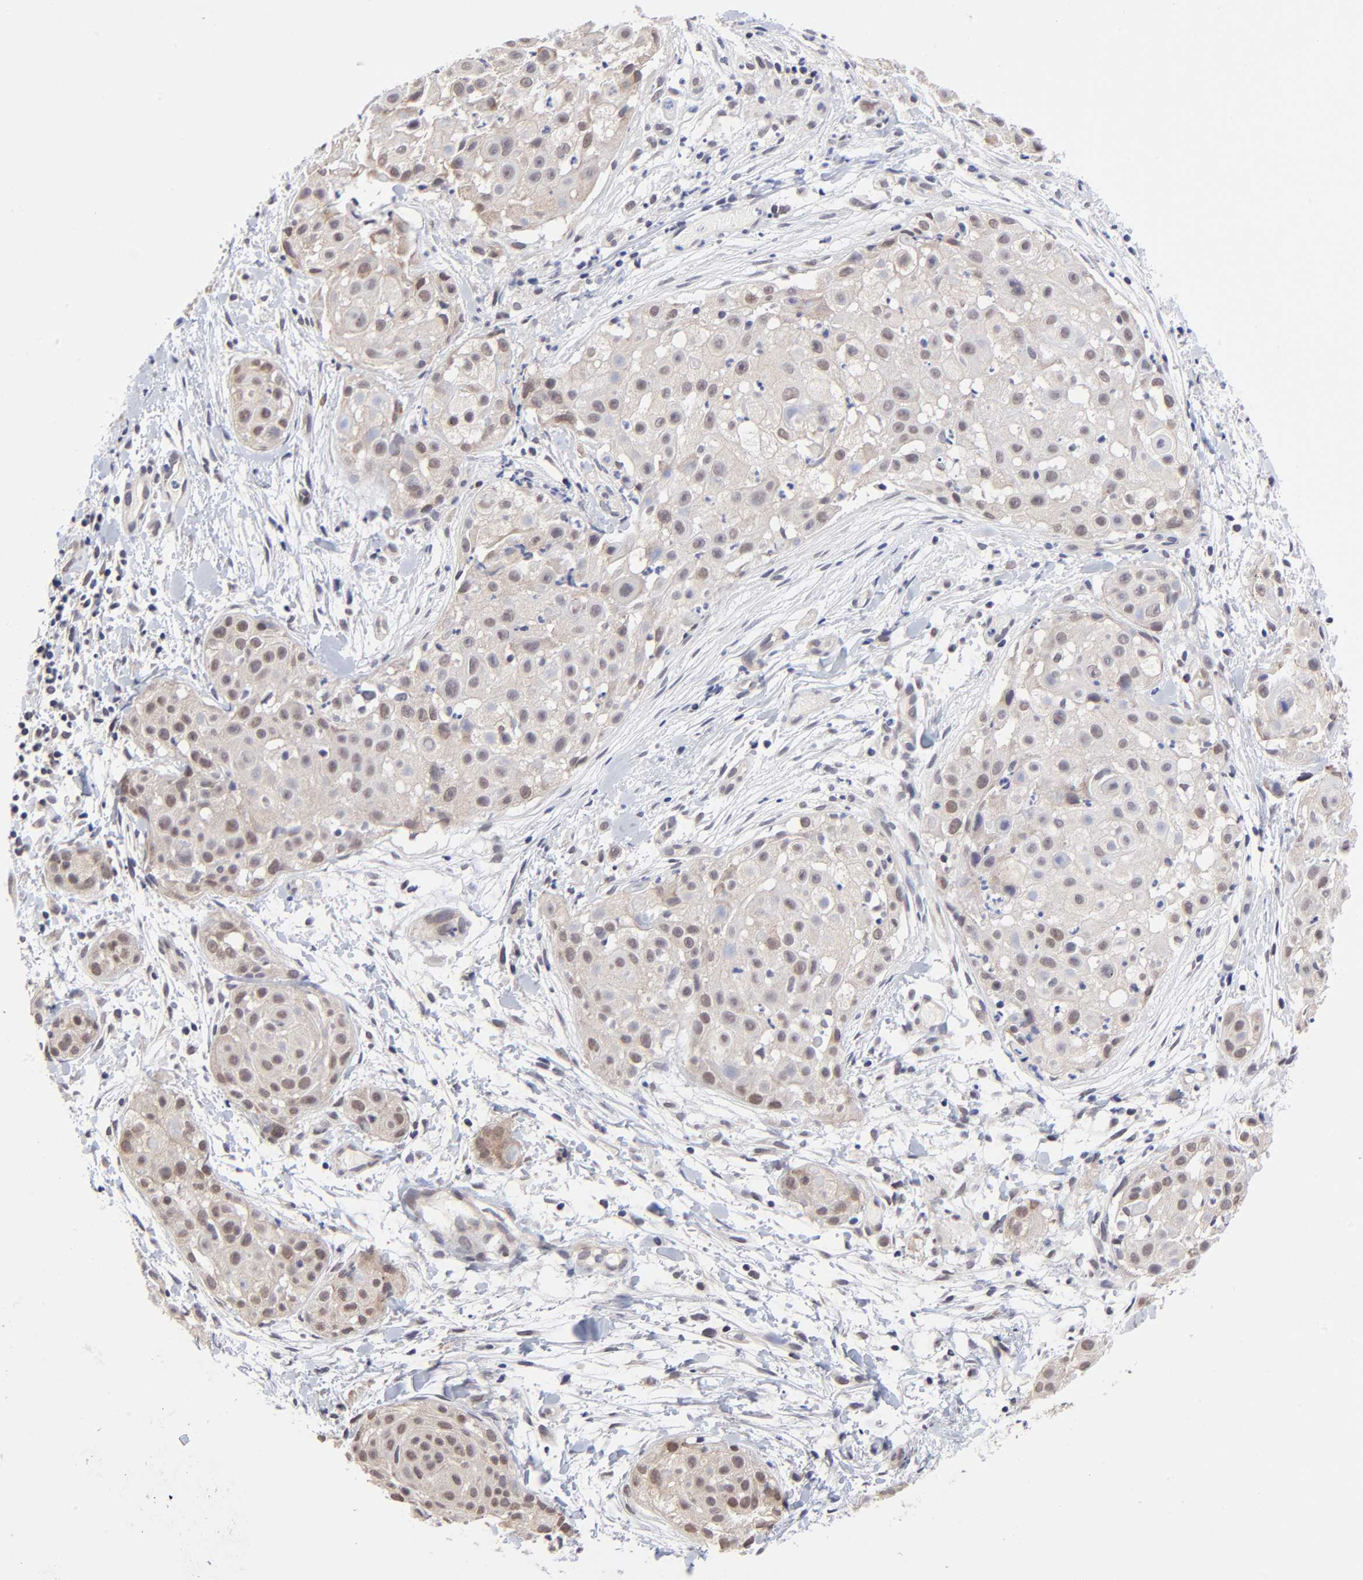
{"staining": {"intensity": "negative", "quantity": "none", "location": "none"}, "tissue": "skin cancer", "cell_type": "Tumor cells", "image_type": "cancer", "snomed": [{"axis": "morphology", "description": "Squamous cell carcinoma, NOS"}, {"axis": "topography", "description": "Skin"}], "caption": "Immunohistochemistry photomicrograph of squamous cell carcinoma (skin) stained for a protein (brown), which demonstrates no expression in tumor cells.", "gene": "FBXO8", "patient": {"sex": "female", "age": 57}}